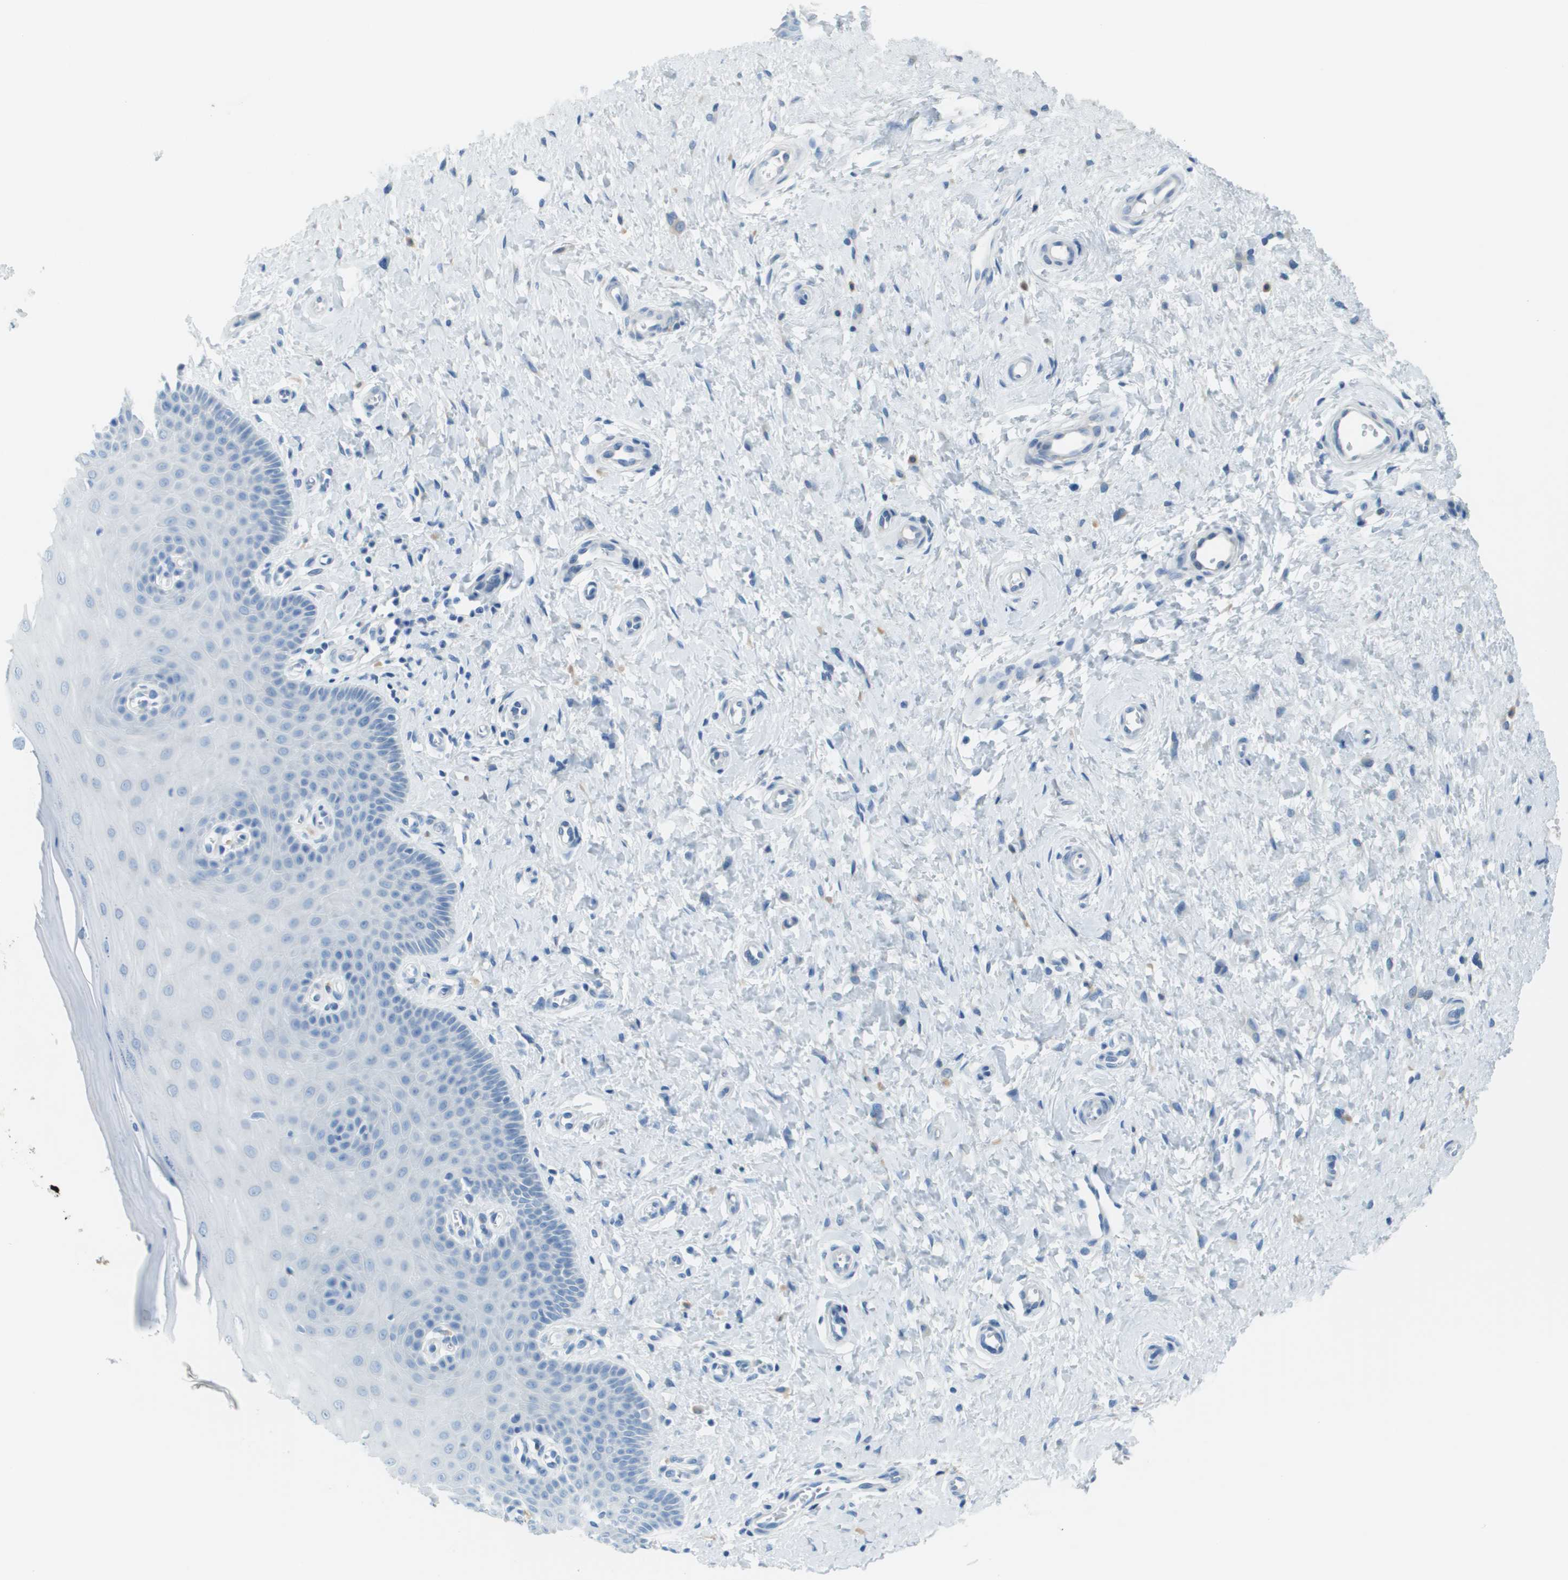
{"staining": {"intensity": "negative", "quantity": "none", "location": "none"}, "tissue": "cervix", "cell_type": "Glandular cells", "image_type": "normal", "snomed": [{"axis": "morphology", "description": "Normal tissue, NOS"}, {"axis": "topography", "description": "Cervix"}], "caption": "This is an immunohistochemistry (IHC) image of unremarkable cervix. There is no positivity in glandular cells.", "gene": "PTGDR2", "patient": {"sex": "female", "age": 55}}